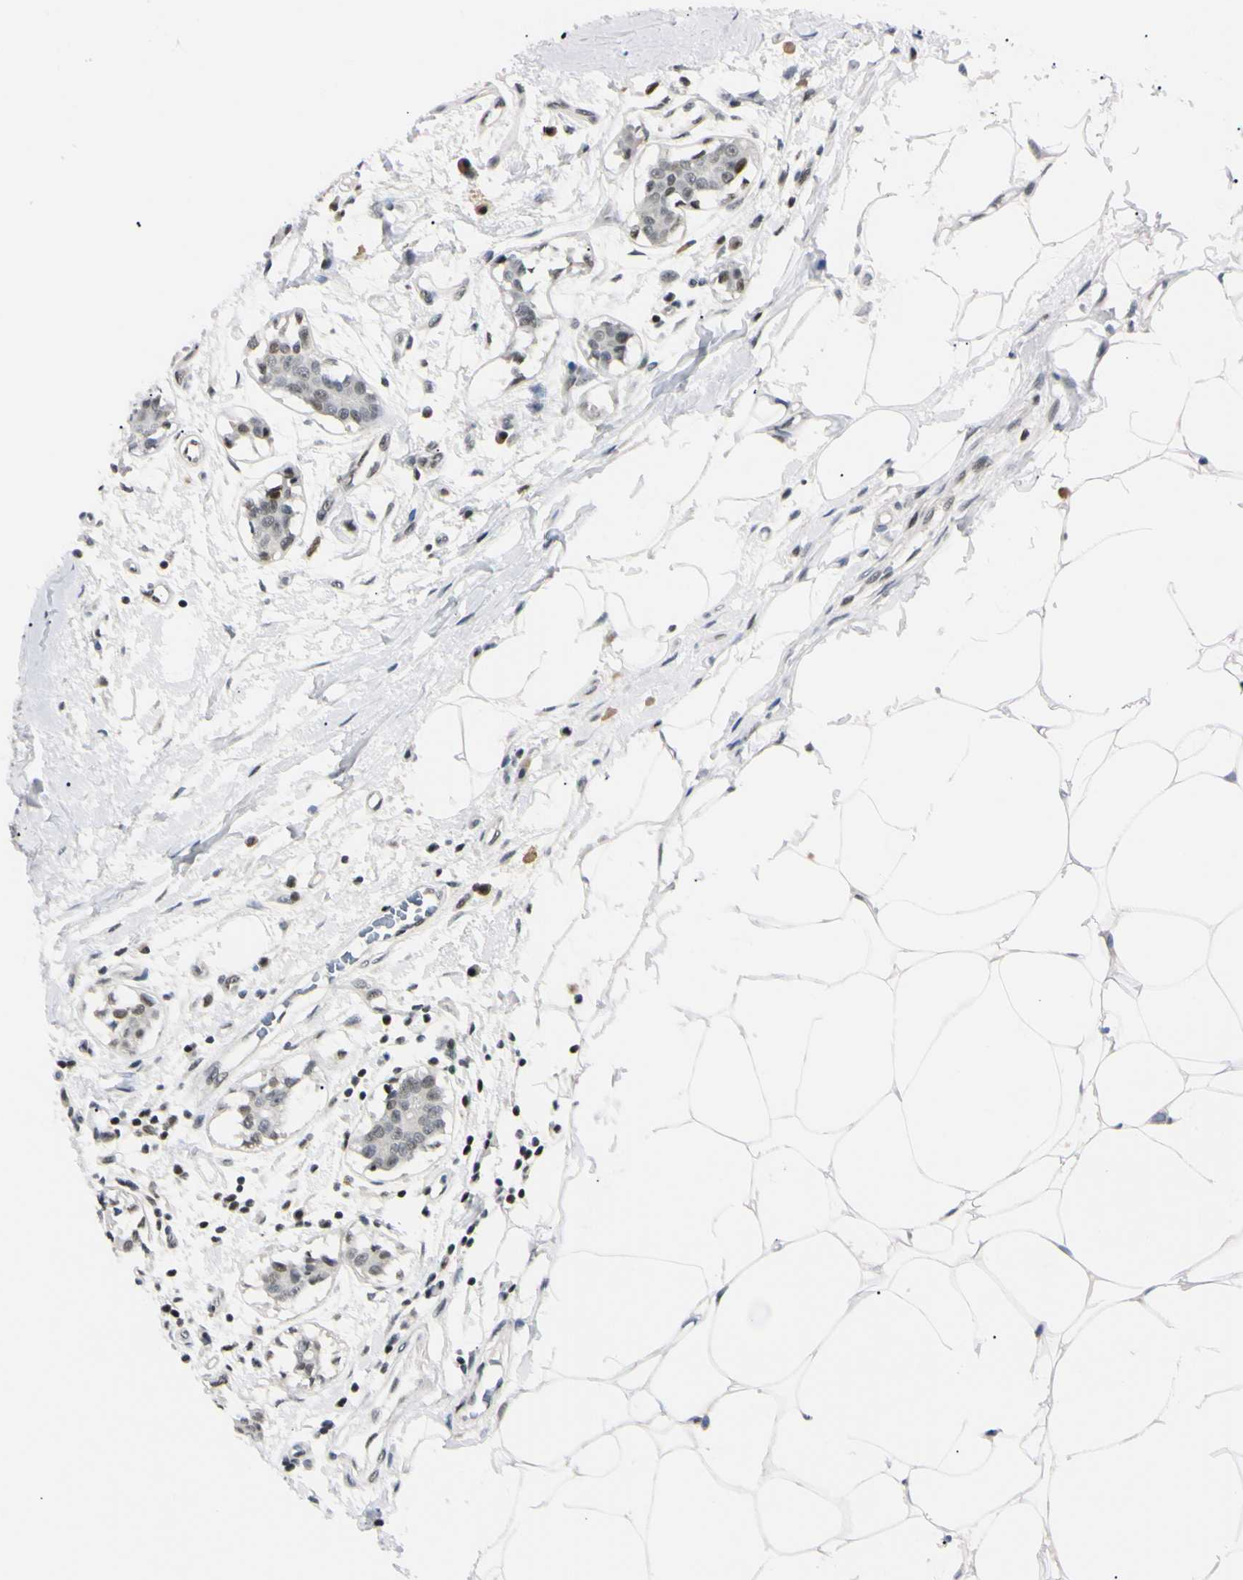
{"staining": {"intensity": "negative", "quantity": "none", "location": "none"}, "tissue": "breast cancer", "cell_type": "Tumor cells", "image_type": "cancer", "snomed": [{"axis": "morphology", "description": "Duct carcinoma"}, {"axis": "topography", "description": "Breast"}], "caption": "IHC photomicrograph of human breast infiltrating ductal carcinoma stained for a protein (brown), which reveals no staining in tumor cells.", "gene": "C1orf174", "patient": {"sex": "female", "age": 40}}